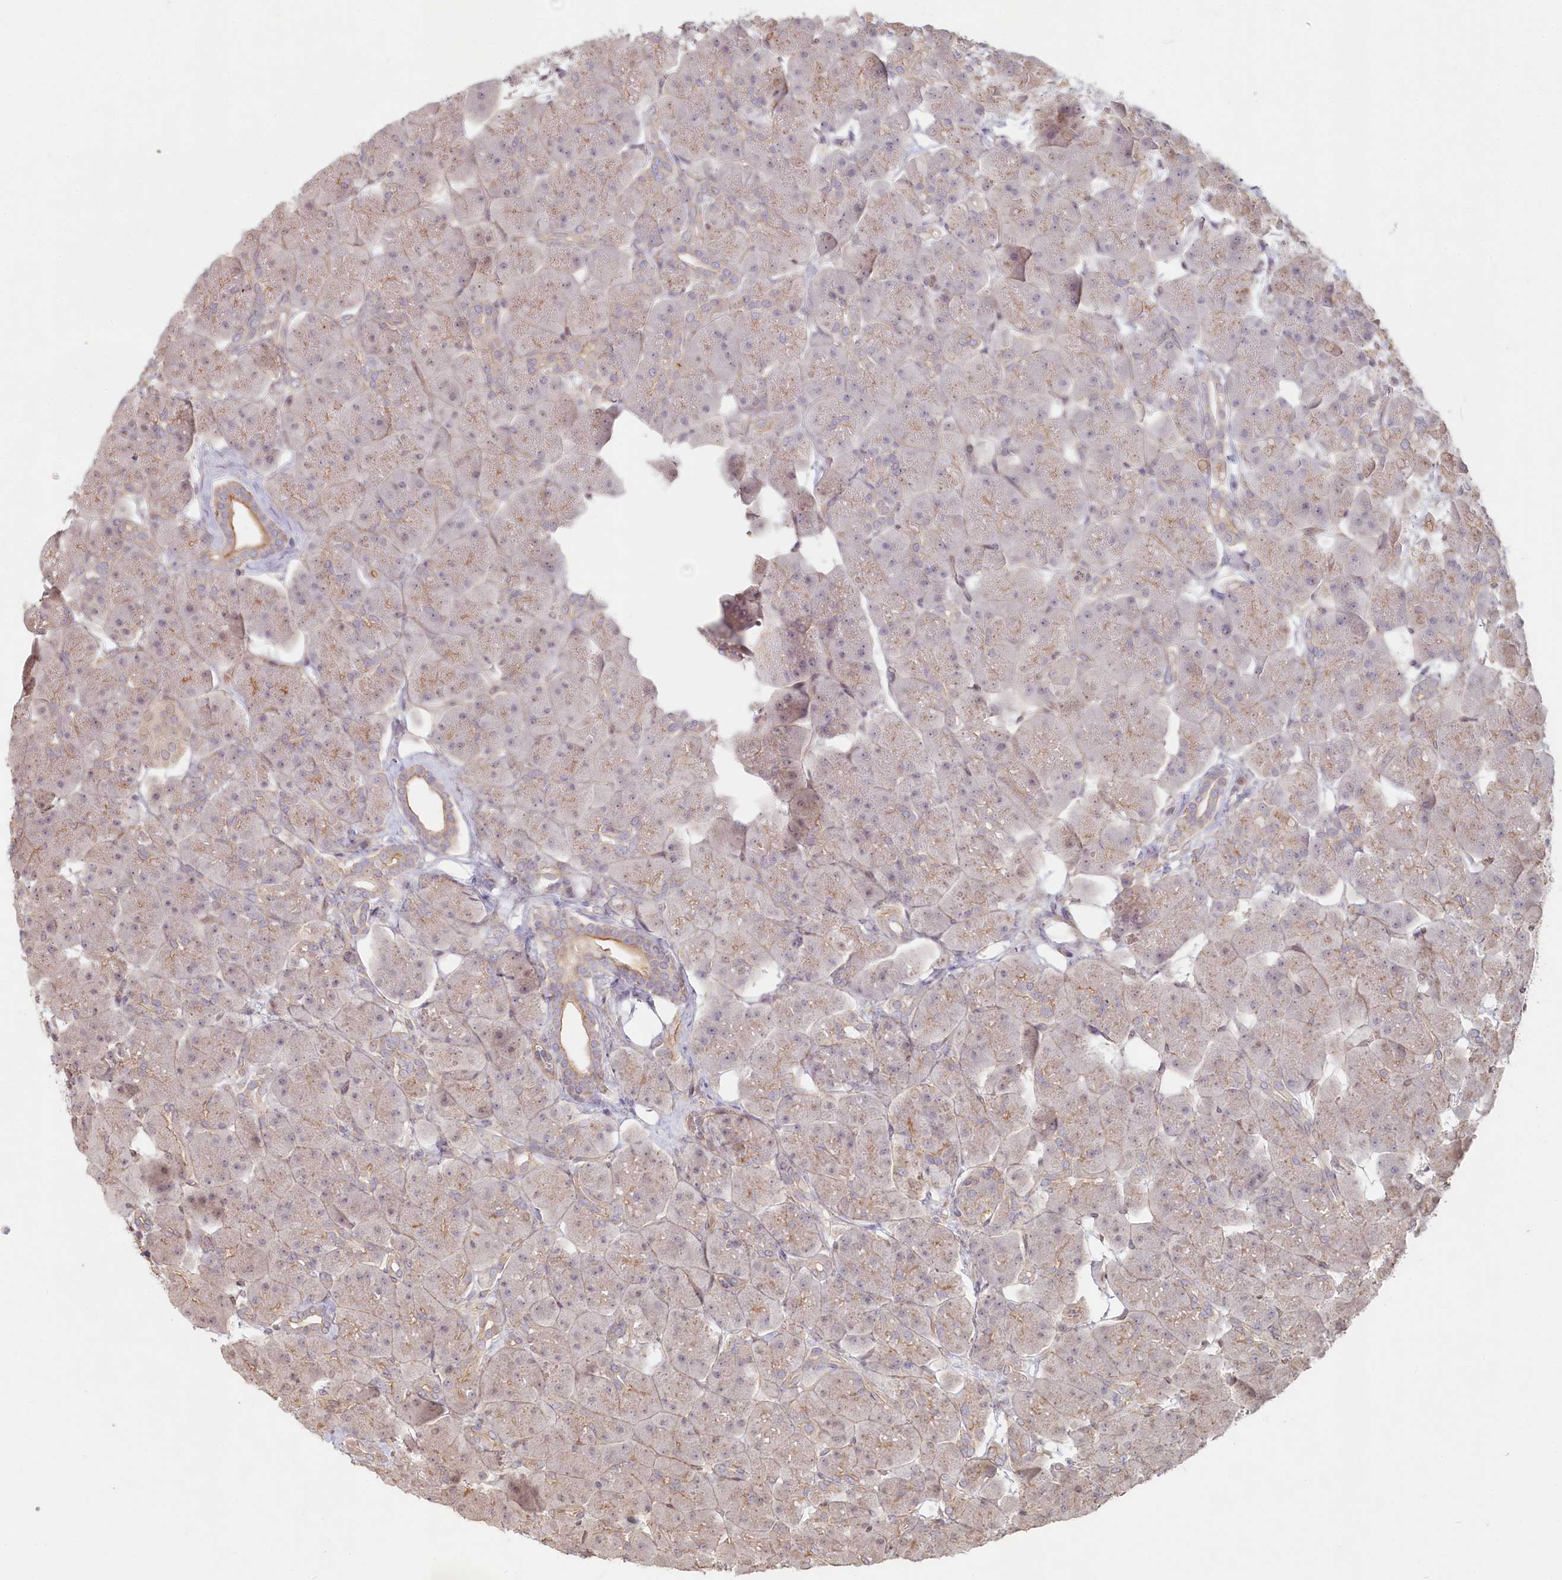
{"staining": {"intensity": "weak", "quantity": "25%-75%", "location": "cytoplasmic/membranous"}, "tissue": "pancreas", "cell_type": "Exocrine glandular cells", "image_type": "normal", "snomed": [{"axis": "morphology", "description": "Normal tissue, NOS"}, {"axis": "topography", "description": "Pancreas"}], "caption": "A high-resolution micrograph shows IHC staining of benign pancreas, which displays weak cytoplasmic/membranous staining in about 25%-75% of exocrine glandular cells.", "gene": "TCHP", "patient": {"sex": "male", "age": 66}}